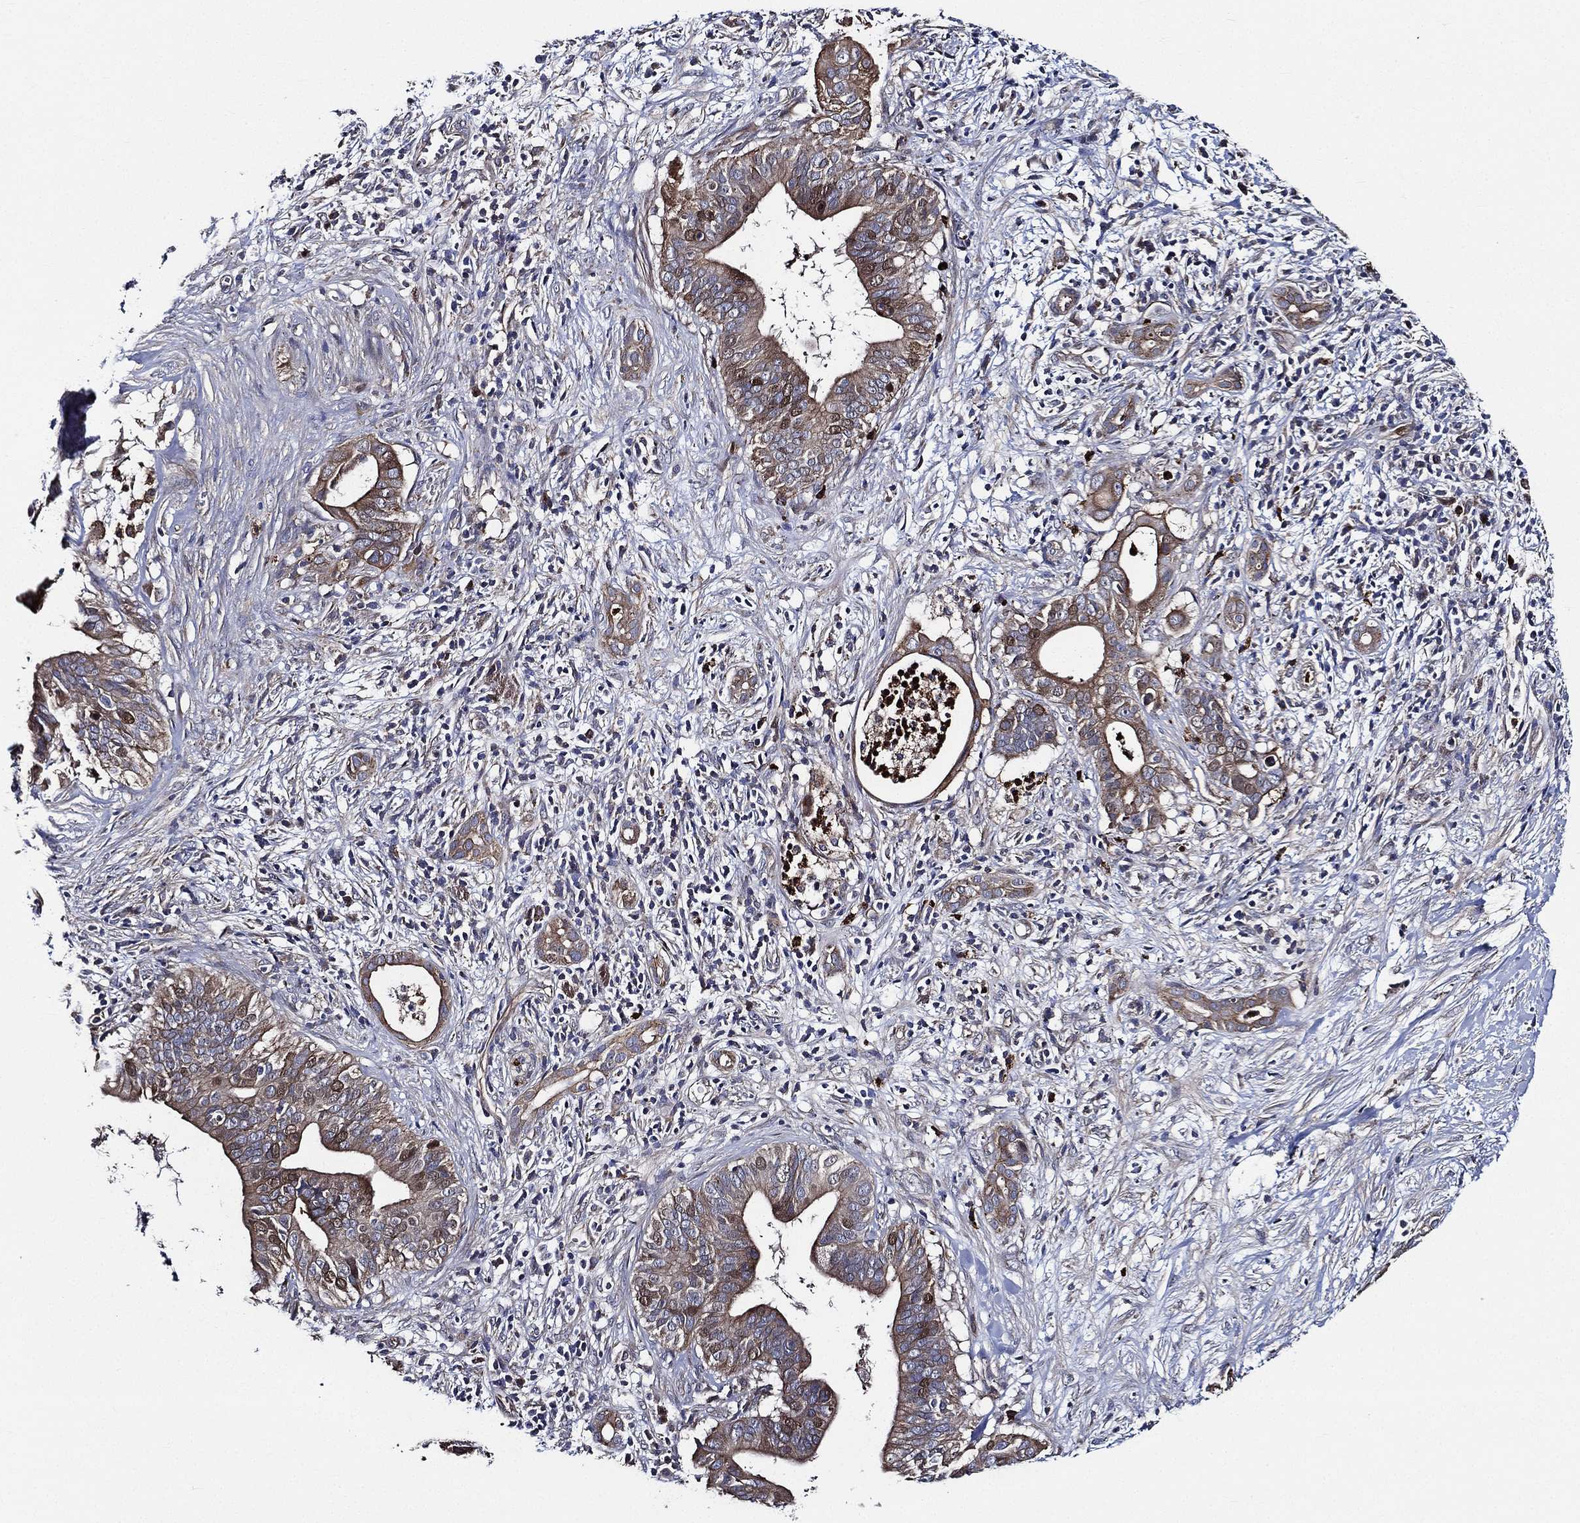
{"staining": {"intensity": "moderate", "quantity": "<25%", "location": "cytoplasmic/membranous"}, "tissue": "pancreatic cancer", "cell_type": "Tumor cells", "image_type": "cancer", "snomed": [{"axis": "morphology", "description": "Adenocarcinoma, NOS"}, {"axis": "topography", "description": "Pancreas"}], "caption": "IHC (DAB) staining of human adenocarcinoma (pancreatic) demonstrates moderate cytoplasmic/membranous protein expression in approximately <25% of tumor cells.", "gene": "KIF20B", "patient": {"sex": "male", "age": 61}}